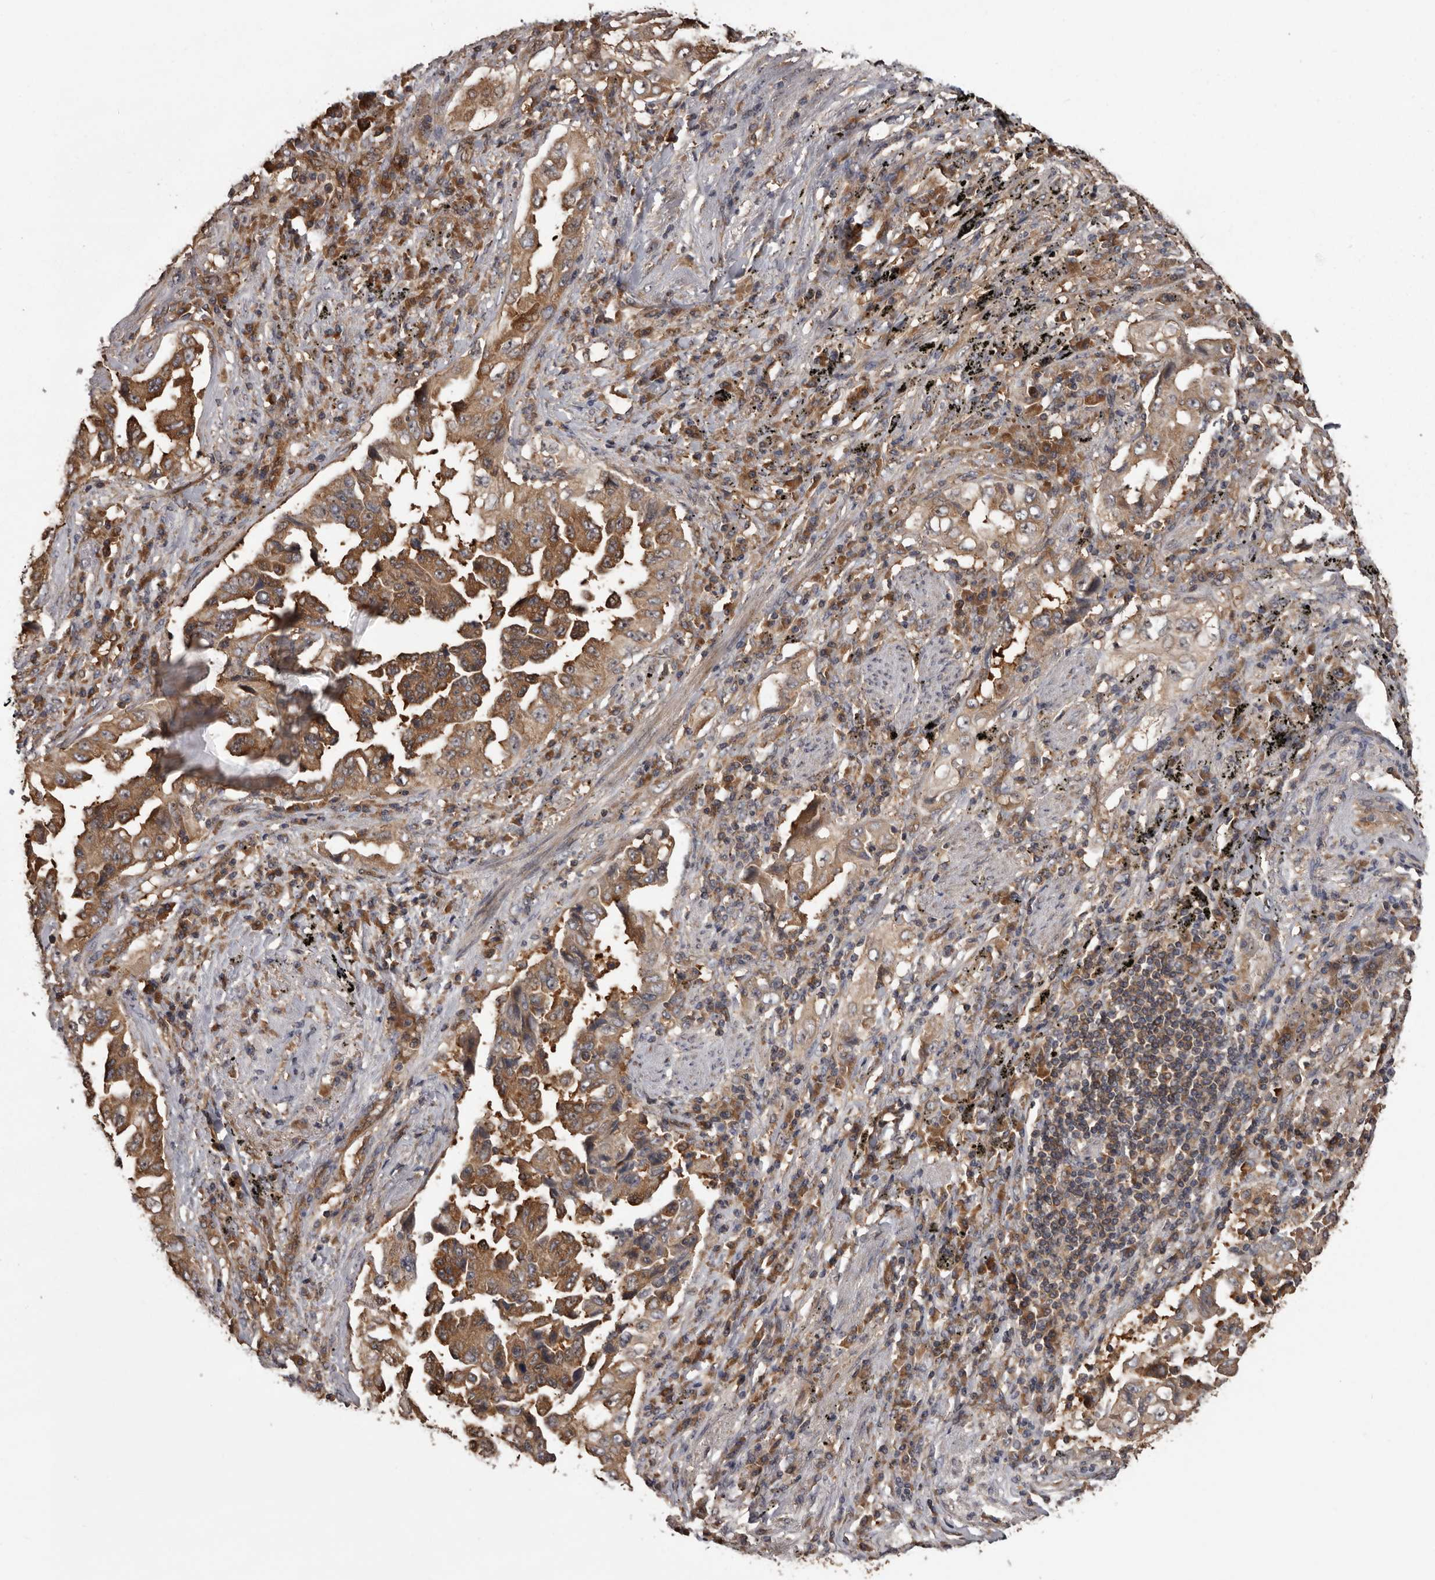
{"staining": {"intensity": "moderate", "quantity": ">75%", "location": "cytoplasmic/membranous"}, "tissue": "lung cancer", "cell_type": "Tumor cells", "image_type": "cancer", "snomed": [{"axis": "morphology", "description": "Adenocarcinoma, NOS"}, {"axis": "topography", "description": "Lung"}], "caption": "Protein staining exhibits moderate cytoplasmic/membranous staining in about >75% of tumor cells in lung cancer (adenocarcinoma).", "gene": "DARS1", "patient": {"sex": "female", "age": 51}}